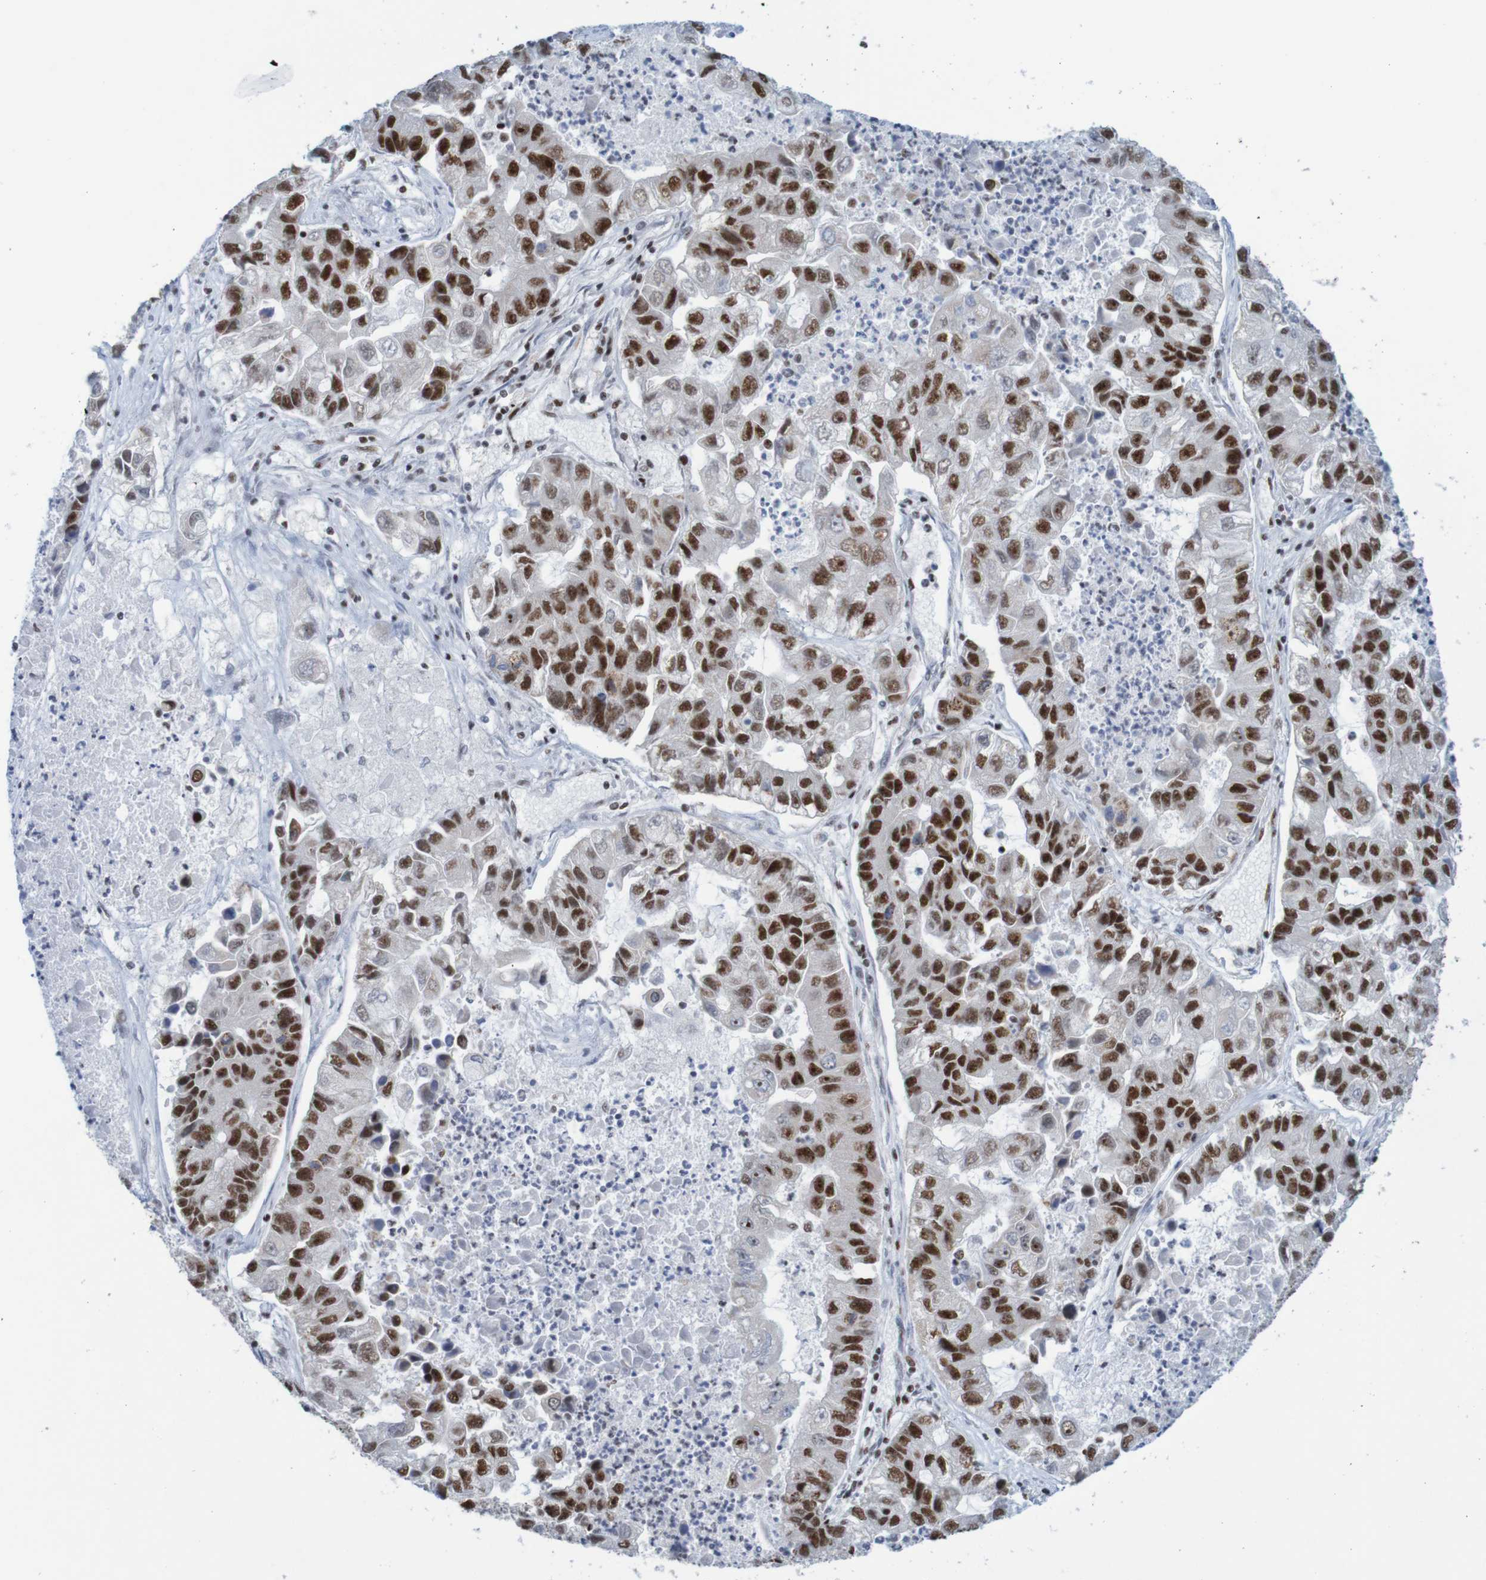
{"staining": {"intensity": "strong", "quantity": ">75%", "location": "nuclear"}, "tissue": "lung cancer", "cell_type": "Tumor cells", "image_type": "cancer", "snomed": [{"axis": "morphology", "description": "Adenocarcinoma, NOS"}, {"axis": "topography", "description": "Lung"}], "caption": "The immunohistochemical stain labels strong nuclear staining in tumor cells of lung cancer tissue.", "gene": "THRAP3", "patient": {"sex": "female", "age": 51}}